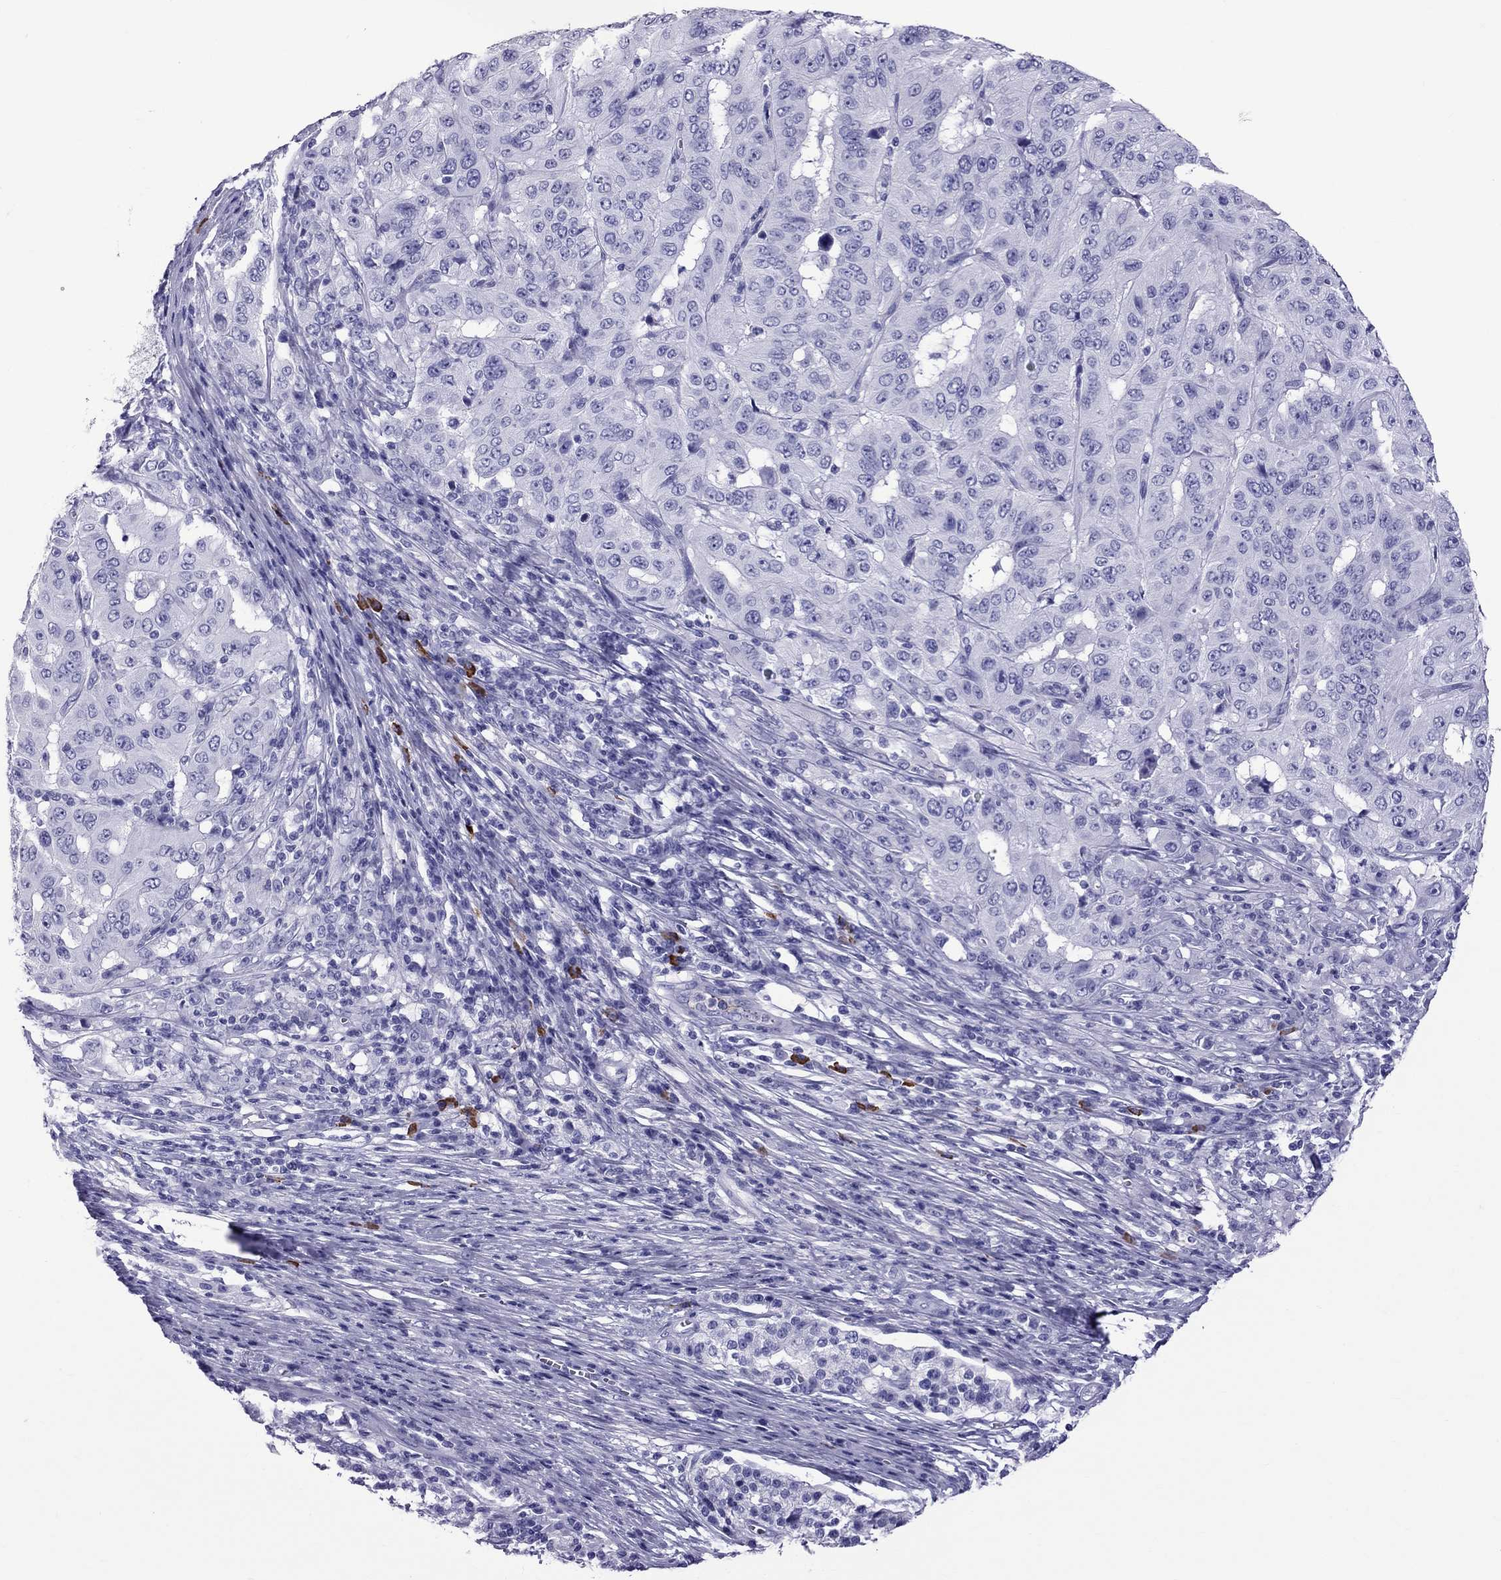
{"staining": {"intensity": "negative", "quantity": "none", "location": "none"}, "tissue": "pancreatic cancer", "cell_type": "Tumor cells", "image_type": "cancer", "snomed": [{"axis": "morphology", "description": "Adenocarcinoma, NOS"}, {"axis": "topography", "description": "Pancreas"}], "caption": "Immunohistochemistry (IHC) histopathology image of neoplastic tissue: human pancreatic cancer (adenocarcinoma) stained with DAB displays no significant protein expression in tumor cells.", "gene": "SCART1", "patient": {"sex": "male", "age": 63}}